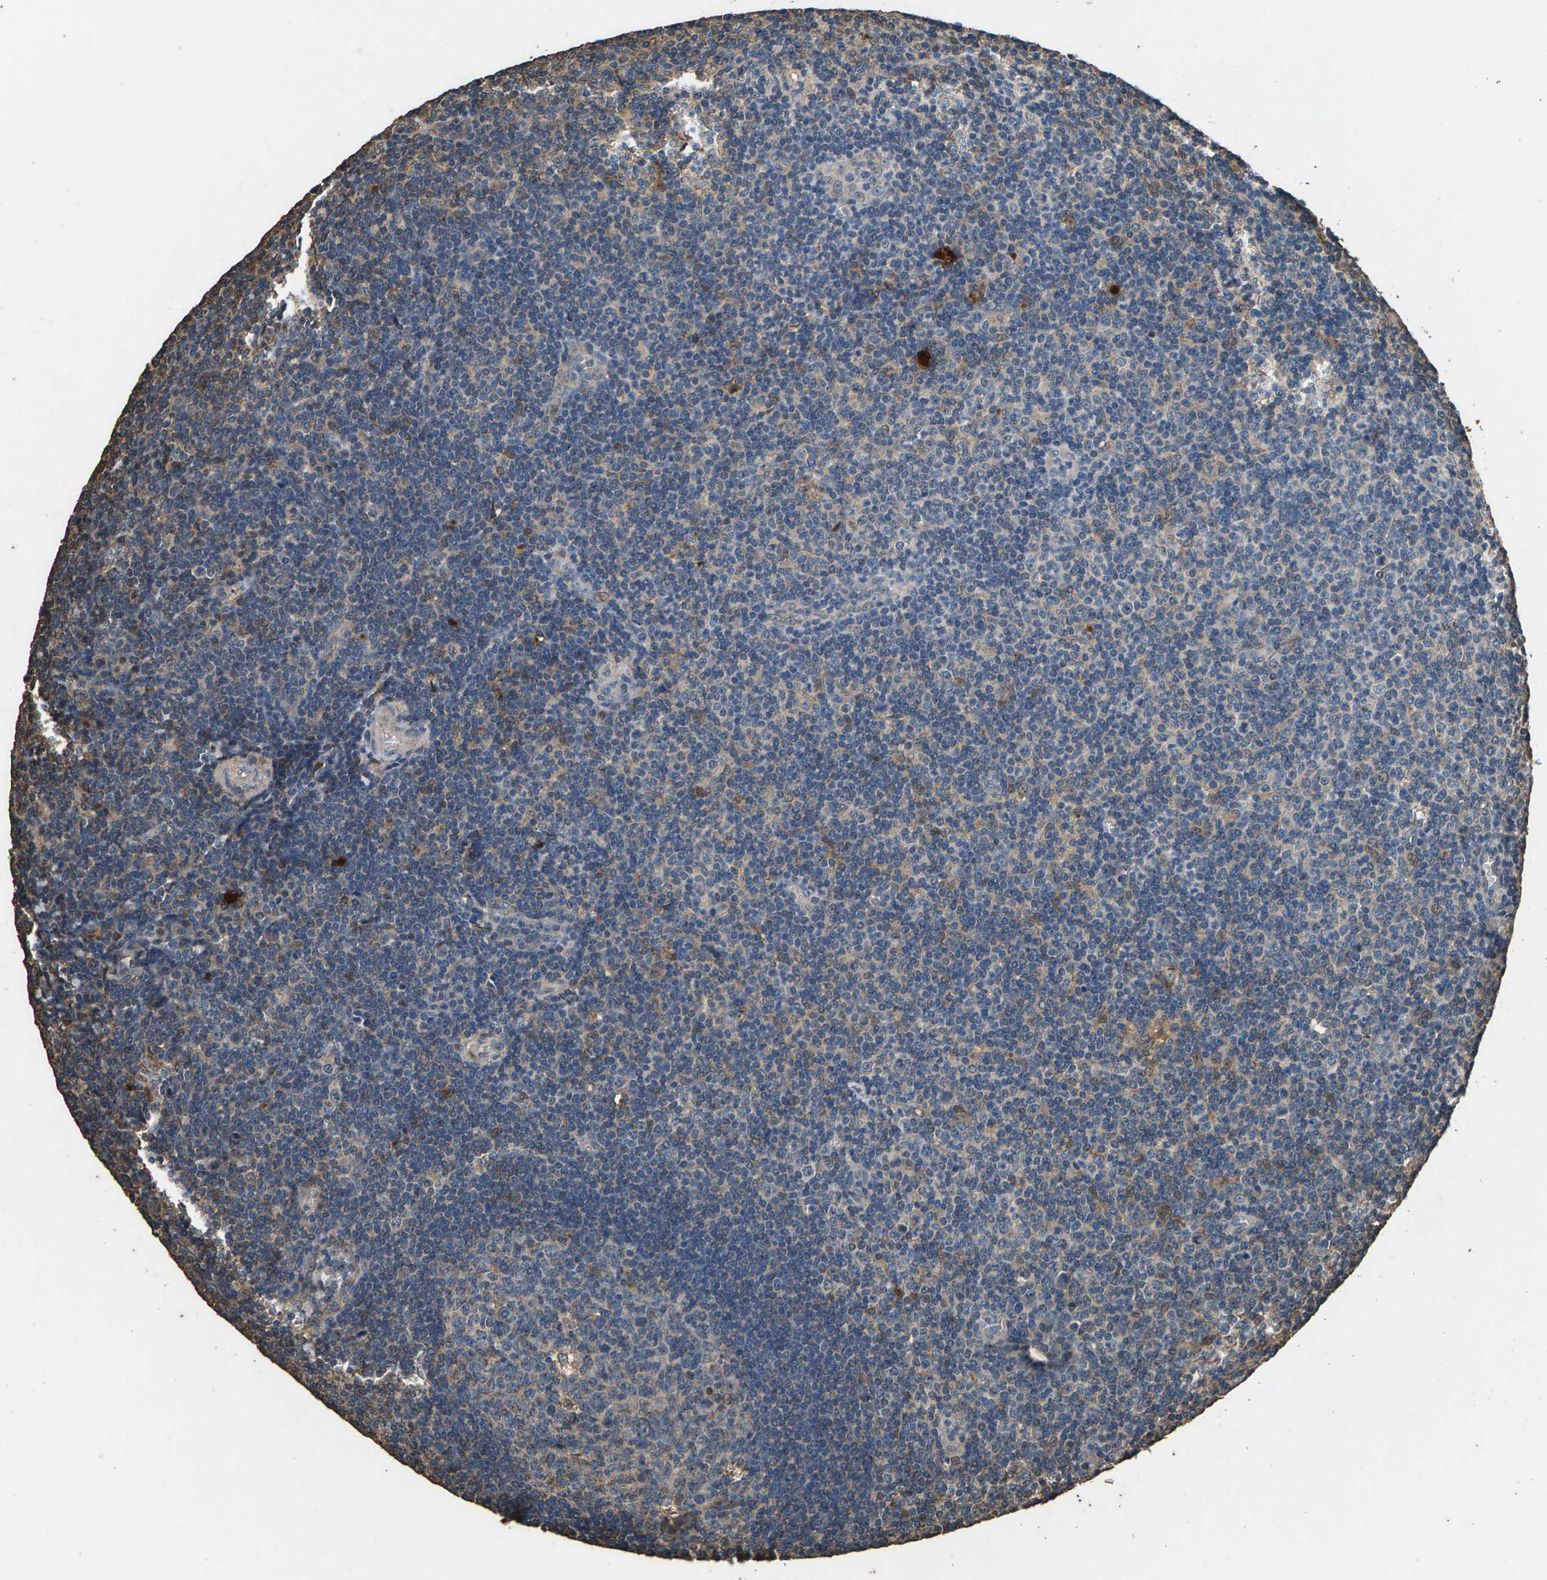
{"staining": {"intensity": "weak", "quantity": "<25%", "location": "cytoplasmic/membranous"}, "tissue": "tonsil", "cell_type": "Germinal center cells", "image_type": "normal", "snomed": [{"axis": "morphology", "description": "Normal tissue, NOS"}, {"axis": "topography", "description": "Tonsil"}], "caption": "The micrograph reveals no staining of germinal center cells in unremarkable tonsil.", "gene": "MRPL27", "patient": {"sex": "male", "age": 37}}